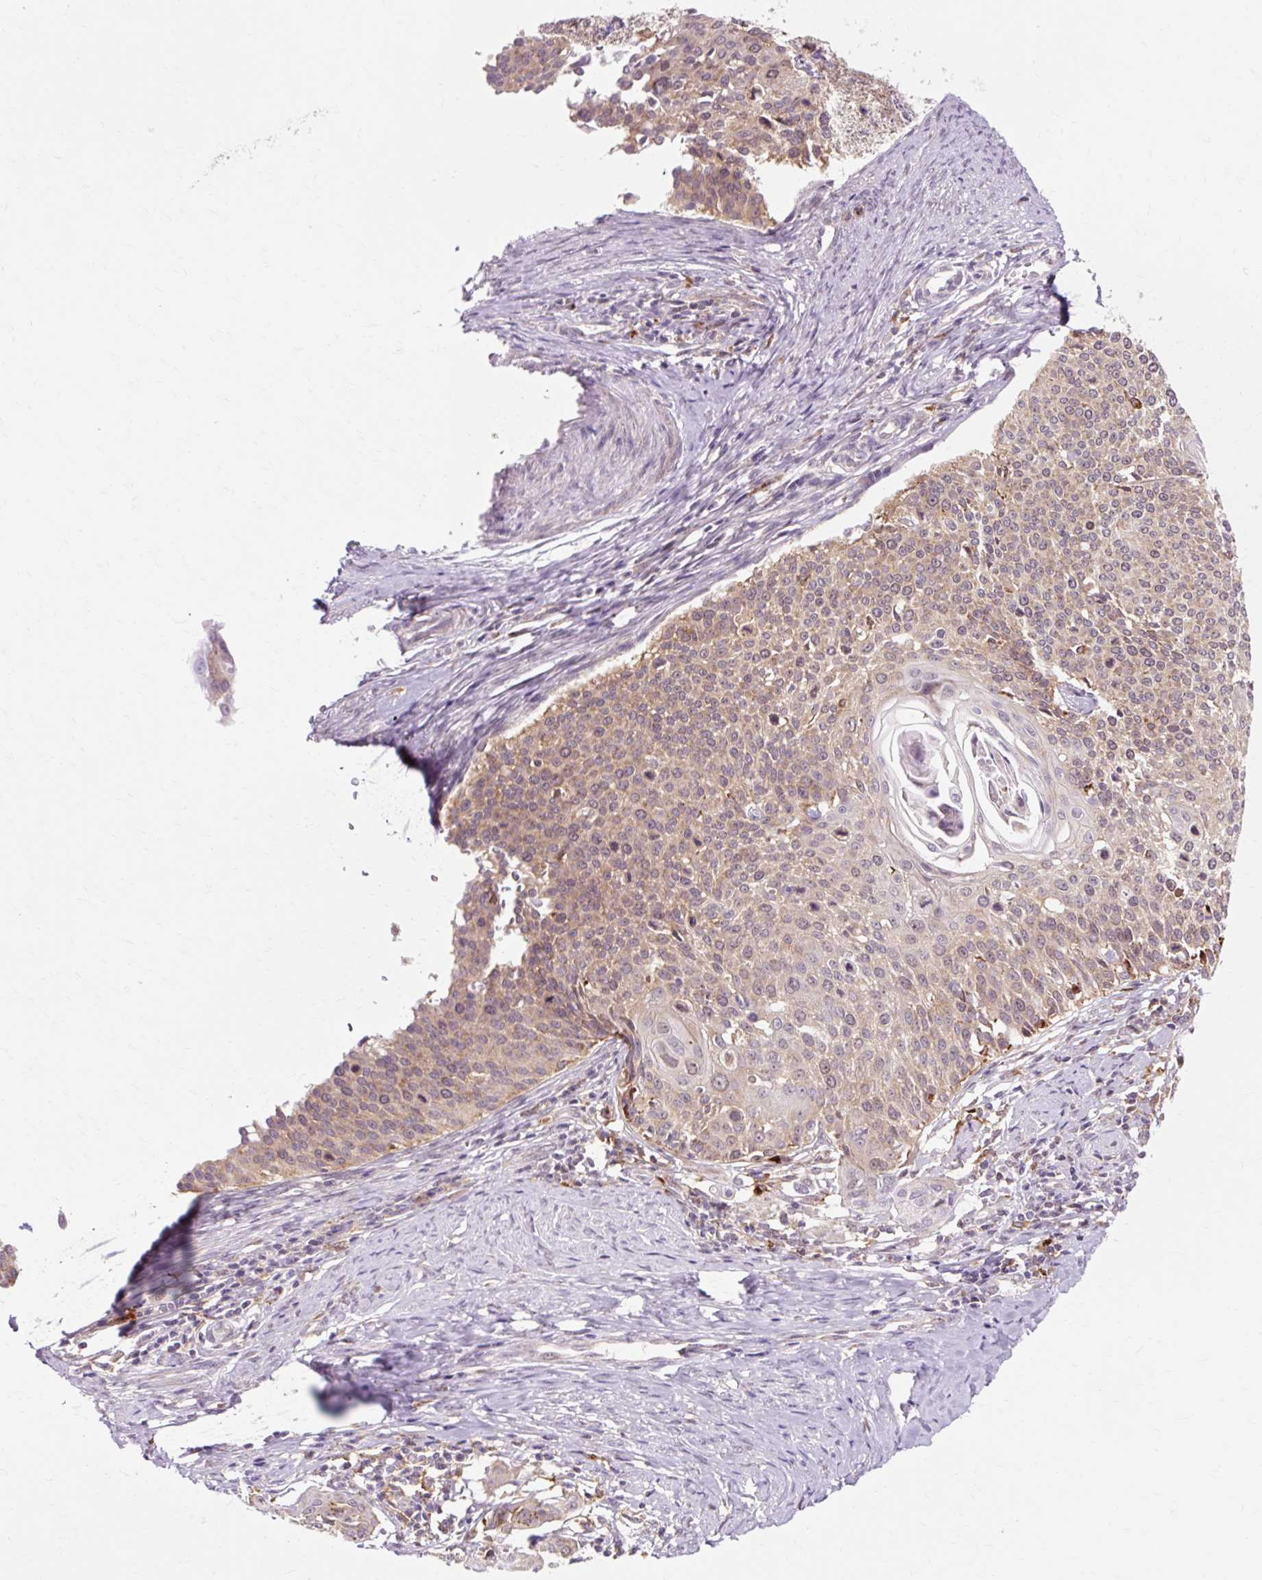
{"staining": {"intensity": "moderate", "quantity": ">75%", "location": "cytoplasmic/membranous"}, "tissue": "cervical cancer", "cell_type": "Tumor cells", "image_type": "cancer", "snomed": [{"axis": "morphology", "description": "Squamous cell carcinoma, NOS"}, {"axis": "topography", "description": "Cervix"}], "caption": "The photomicrograph reveals a brown stain indicating the presence of a protein in the cytoplasmic/membranous of tumor cells in cervical cancer (squamous cell carcinoma).", "gene": "GEMIN2", "patient": {"sex": "female", "age": 44}}